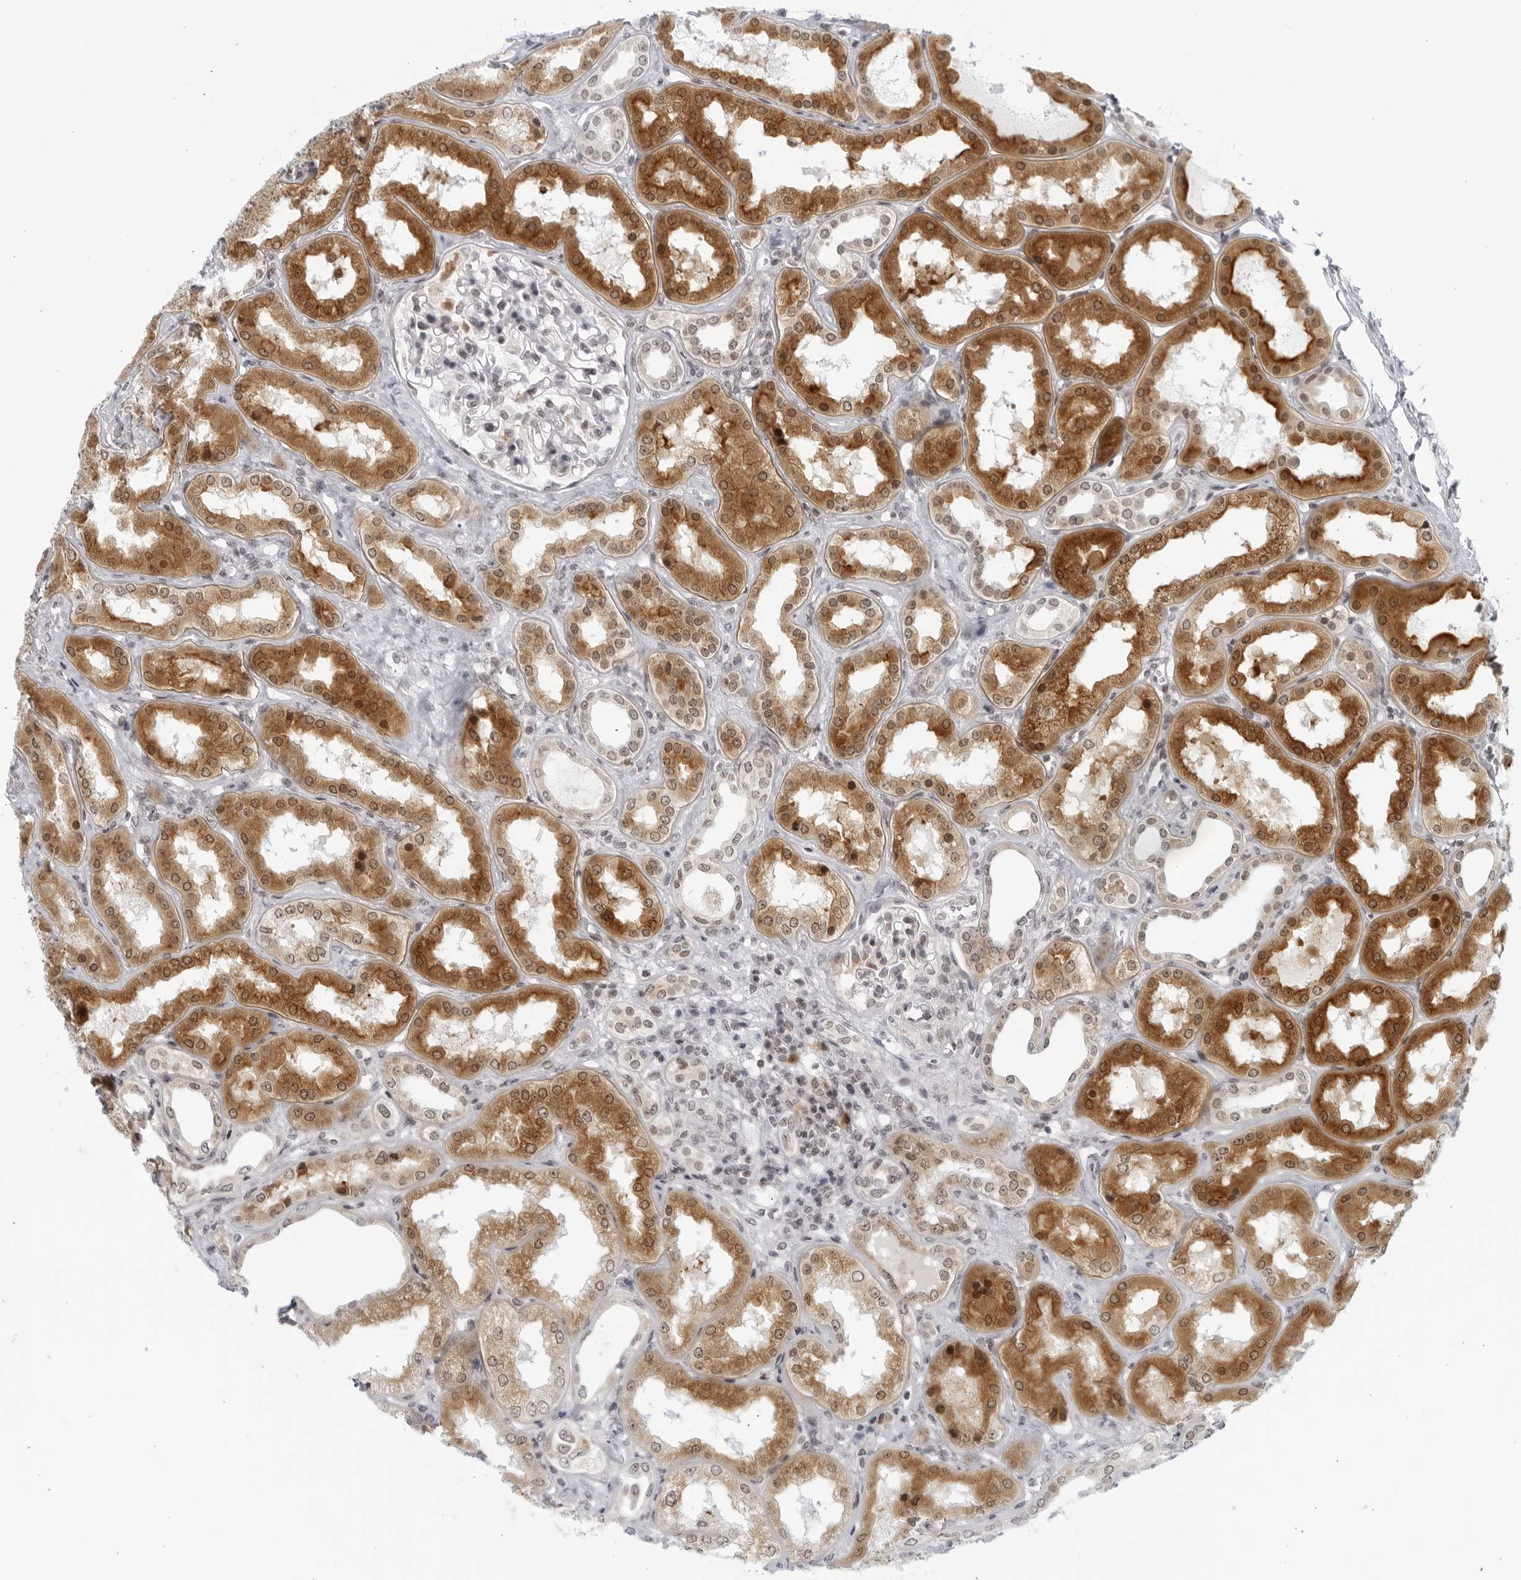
{"staining": {"intensity": "negative", "quantity": "none", "location": "none"}, "tissue": "kidney", "cell_type": "Cells in glomeruli", "image_type": "normal", "snomed": [{"axis": "morphology", "description": "Normal tissue, NOS"}, {"axis": "topography", "description": "Kidney"}], "caption": "High magnification brightfield microscopy of normal kidney stained with DAB (3,3'-diaminobenzidine) (brown) and counterstained with hematoxylin (blue): cells in glomeruli show no significant staining. (Brightfield microscopy of DAB (3,3'-diaminobenzidine) IHC at high magnification).", "gene": "RAB11FIP3", "patient": {"sex": "female", "age": 56}}